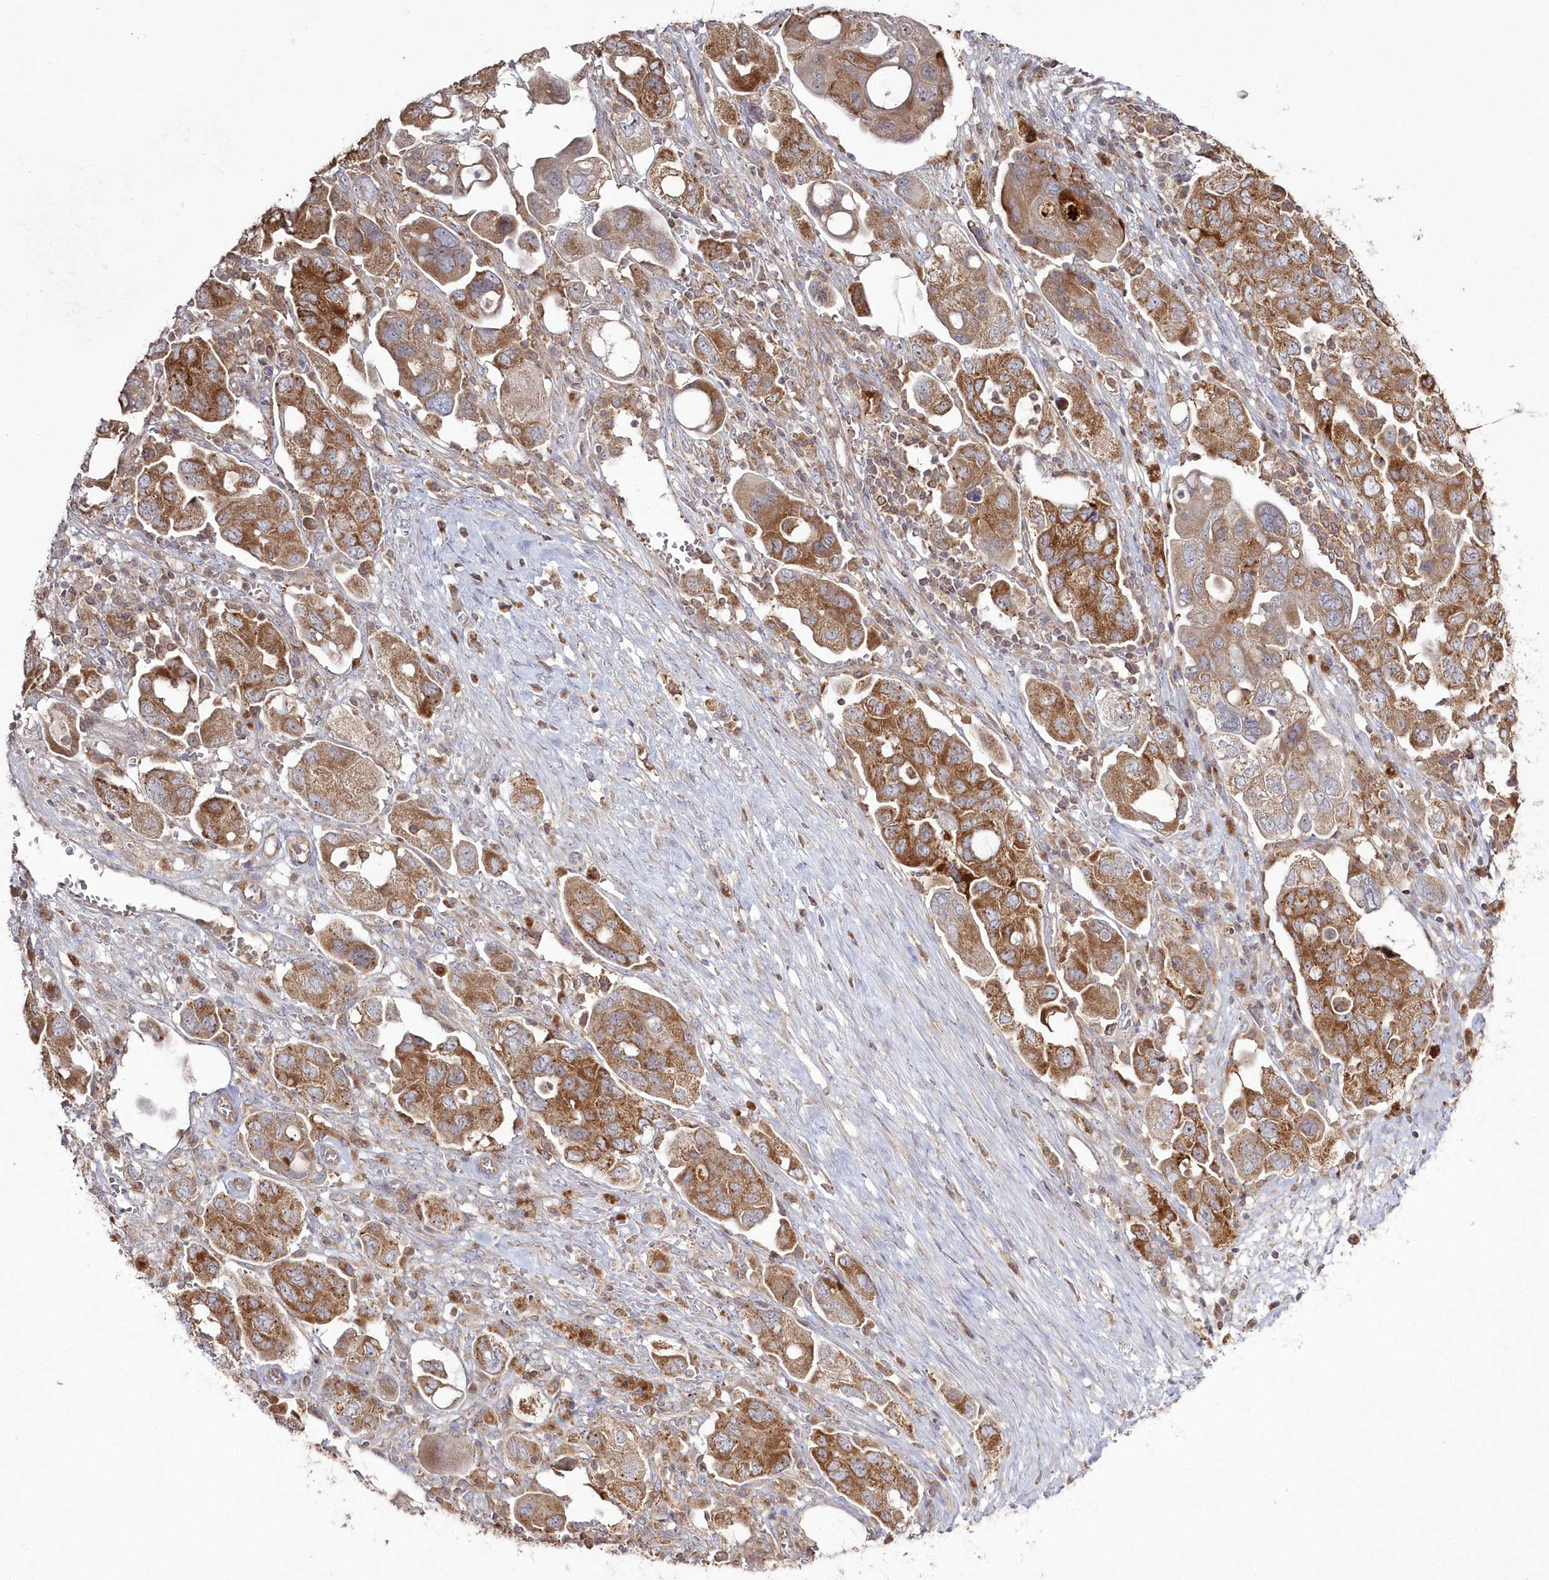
{"staining": {"intensity": "moderate", "quantity": ">75%", "location": "cytoplasmic/membranous"}, "tissue": "ovarian cancer", "cell_type": "Tumor cells", "image_type": "cancer", "snomed": [{"axis": "morphology", "description": "Carcinoma, NOS"}, {"axis": "morphology", "description": "Cystadenocarcinoma, serous, NOS"}, {"axis": "topography", "description": "Ovary"}], "caption": "Brown immunohistochemical staining in human ovarian serous cystadenocarcinoma exhibits moderate cytoplasmic/membranous positivity in approximately >75% of tumor cells.", "gene": "ARSB", "patient": {"sex": "female", "age": 69}}